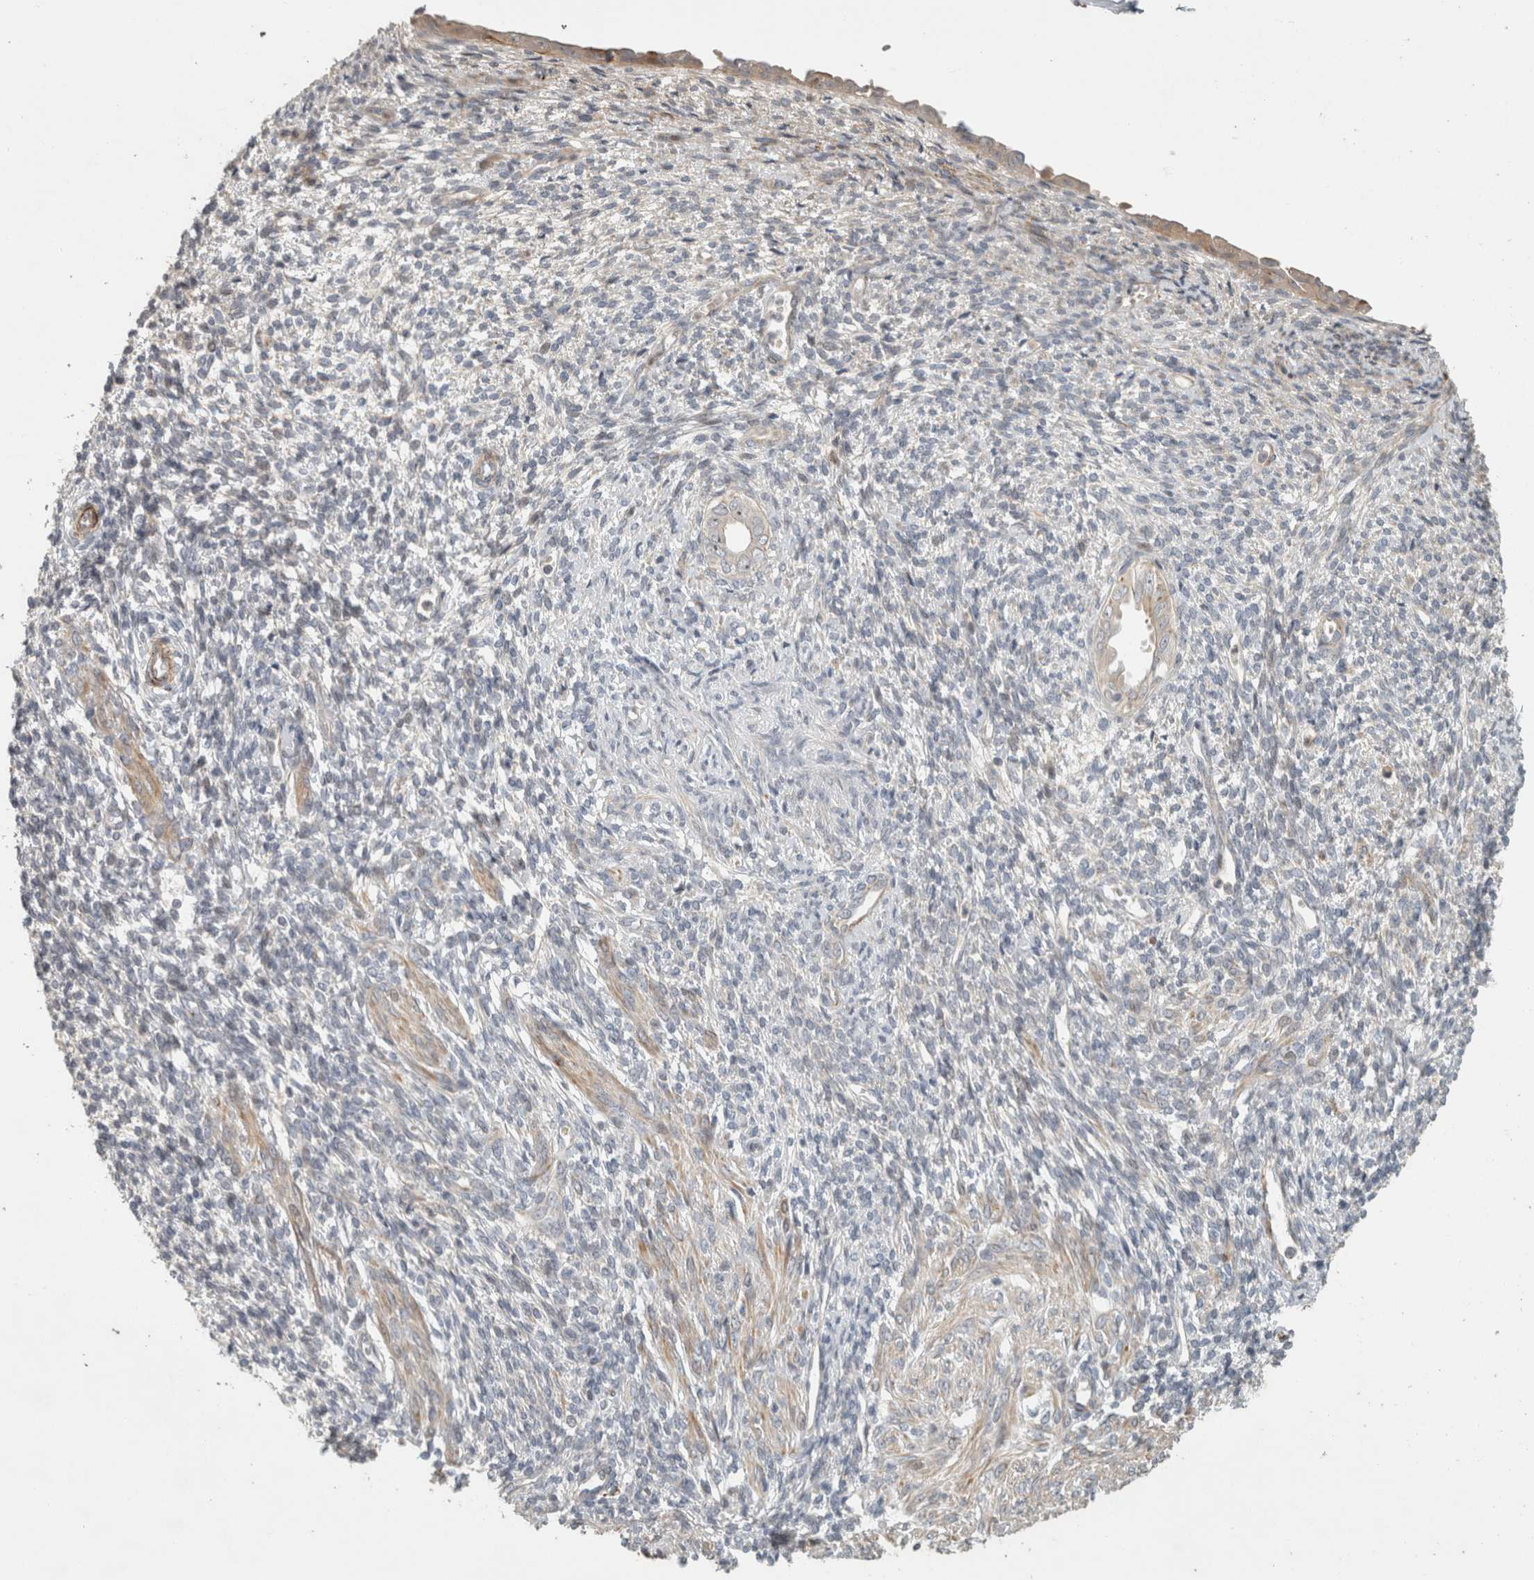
{"staining": {"intensity": "weak", "quantity": "<25%", "location": "cytoplasmic/membranous"}, "tissue": "endometrium", "cell_type": "Cells in endometrial stroma", "image_type": "normal", "snomed": [{"axis": "morphology", "description": "Normal tissue, NOS"}, {"axis": "topography", "description": "Endometrium"}], "caption": "The immunohistochemistry (IHC) histopathology image has no significant positivity in cells in endometrial stroma of endometrium. The staining was performed using DAB (3,3'-diaminobenzidine) to visualize the protein expression in brown, while the nuclei were stained in blue with hematoxylin (Magnification: 20x).", "gene": "SIPA1L2", "patient": {"sex": "female", "age": 66}}